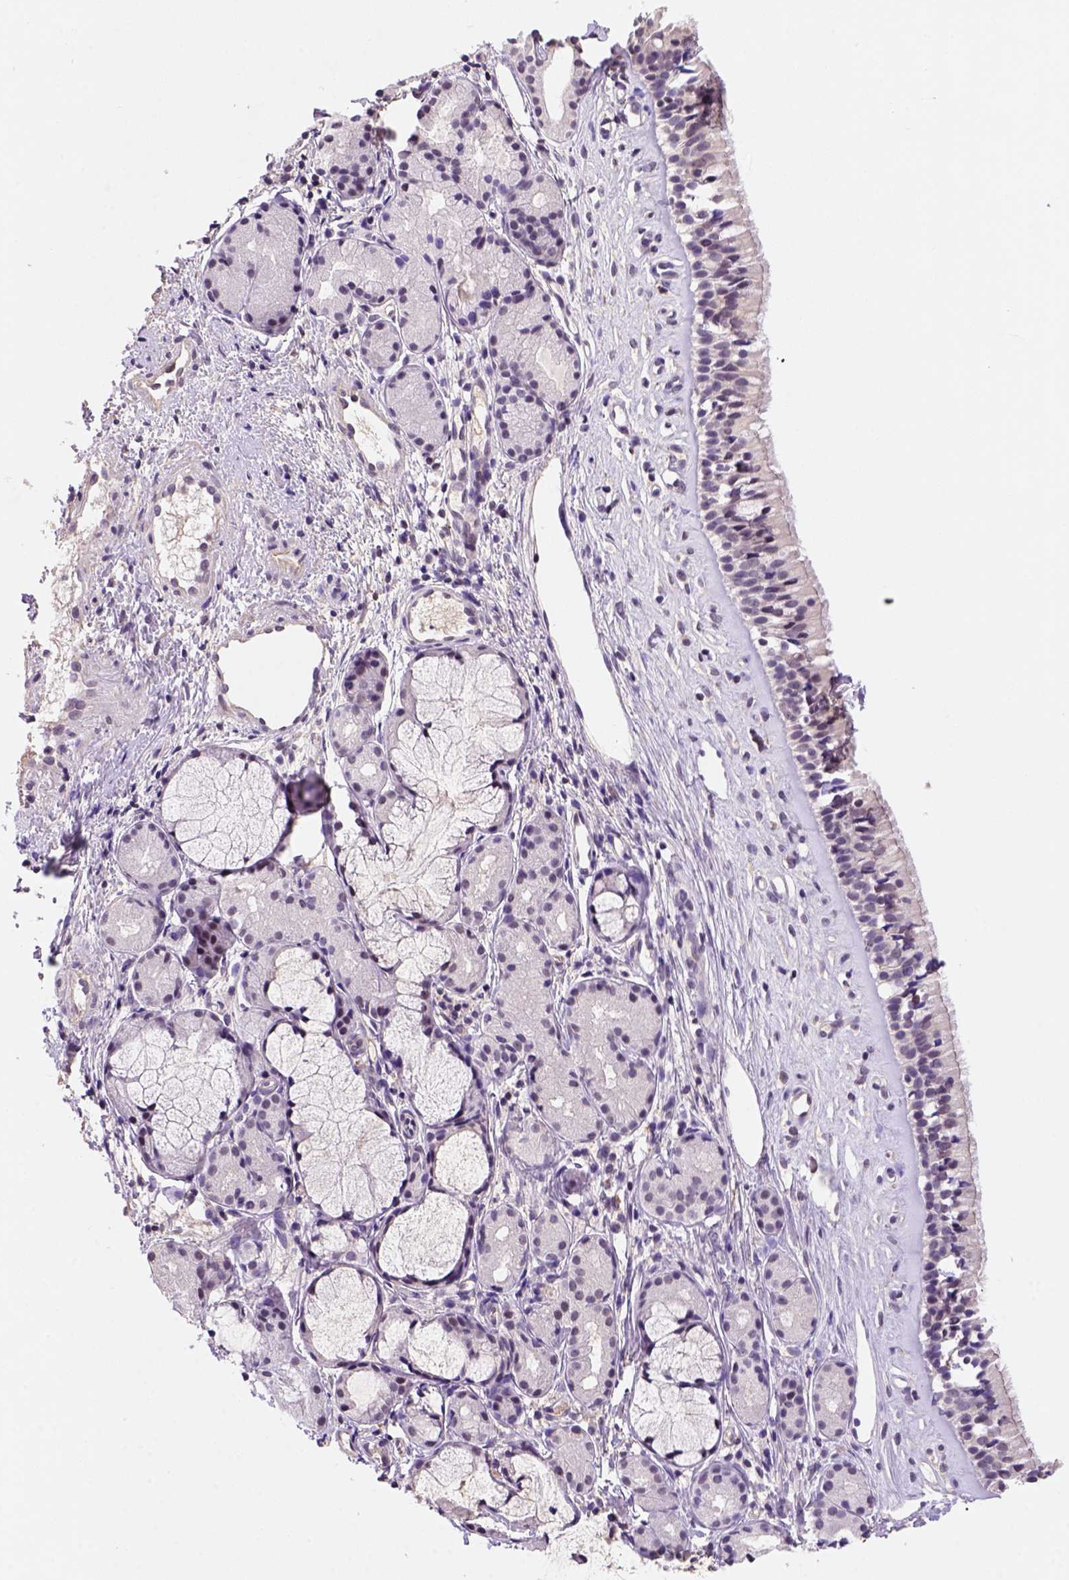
{"staining": {"intensity": "weak", "quantity": "25%-75%", "location": "cytoplasmic/membranous,nuclear"}, "tissue": "nasopharynx", "cell_type": "Respiratory epithelial cells", "image_type": "normal", "snomed": [{"axis": "morphology", "description": "Normal tissue, NOS"}, {"axis": "topography", "description": "Nasopharynx"}], "caption": "The immunohistochemical stain shows weak cytoplasmic/membranous,nuclear positivity in respiratory epithelial cells of benign nasopharynx. The staining is performed using DAB (3,3'-diaminobenzidine) brown chromogen to label protein expression. The nuclei are counter-stained blue using hematoxylin.", "gene": "SCML4", "patient": {"sex": "female", "age": 52}}